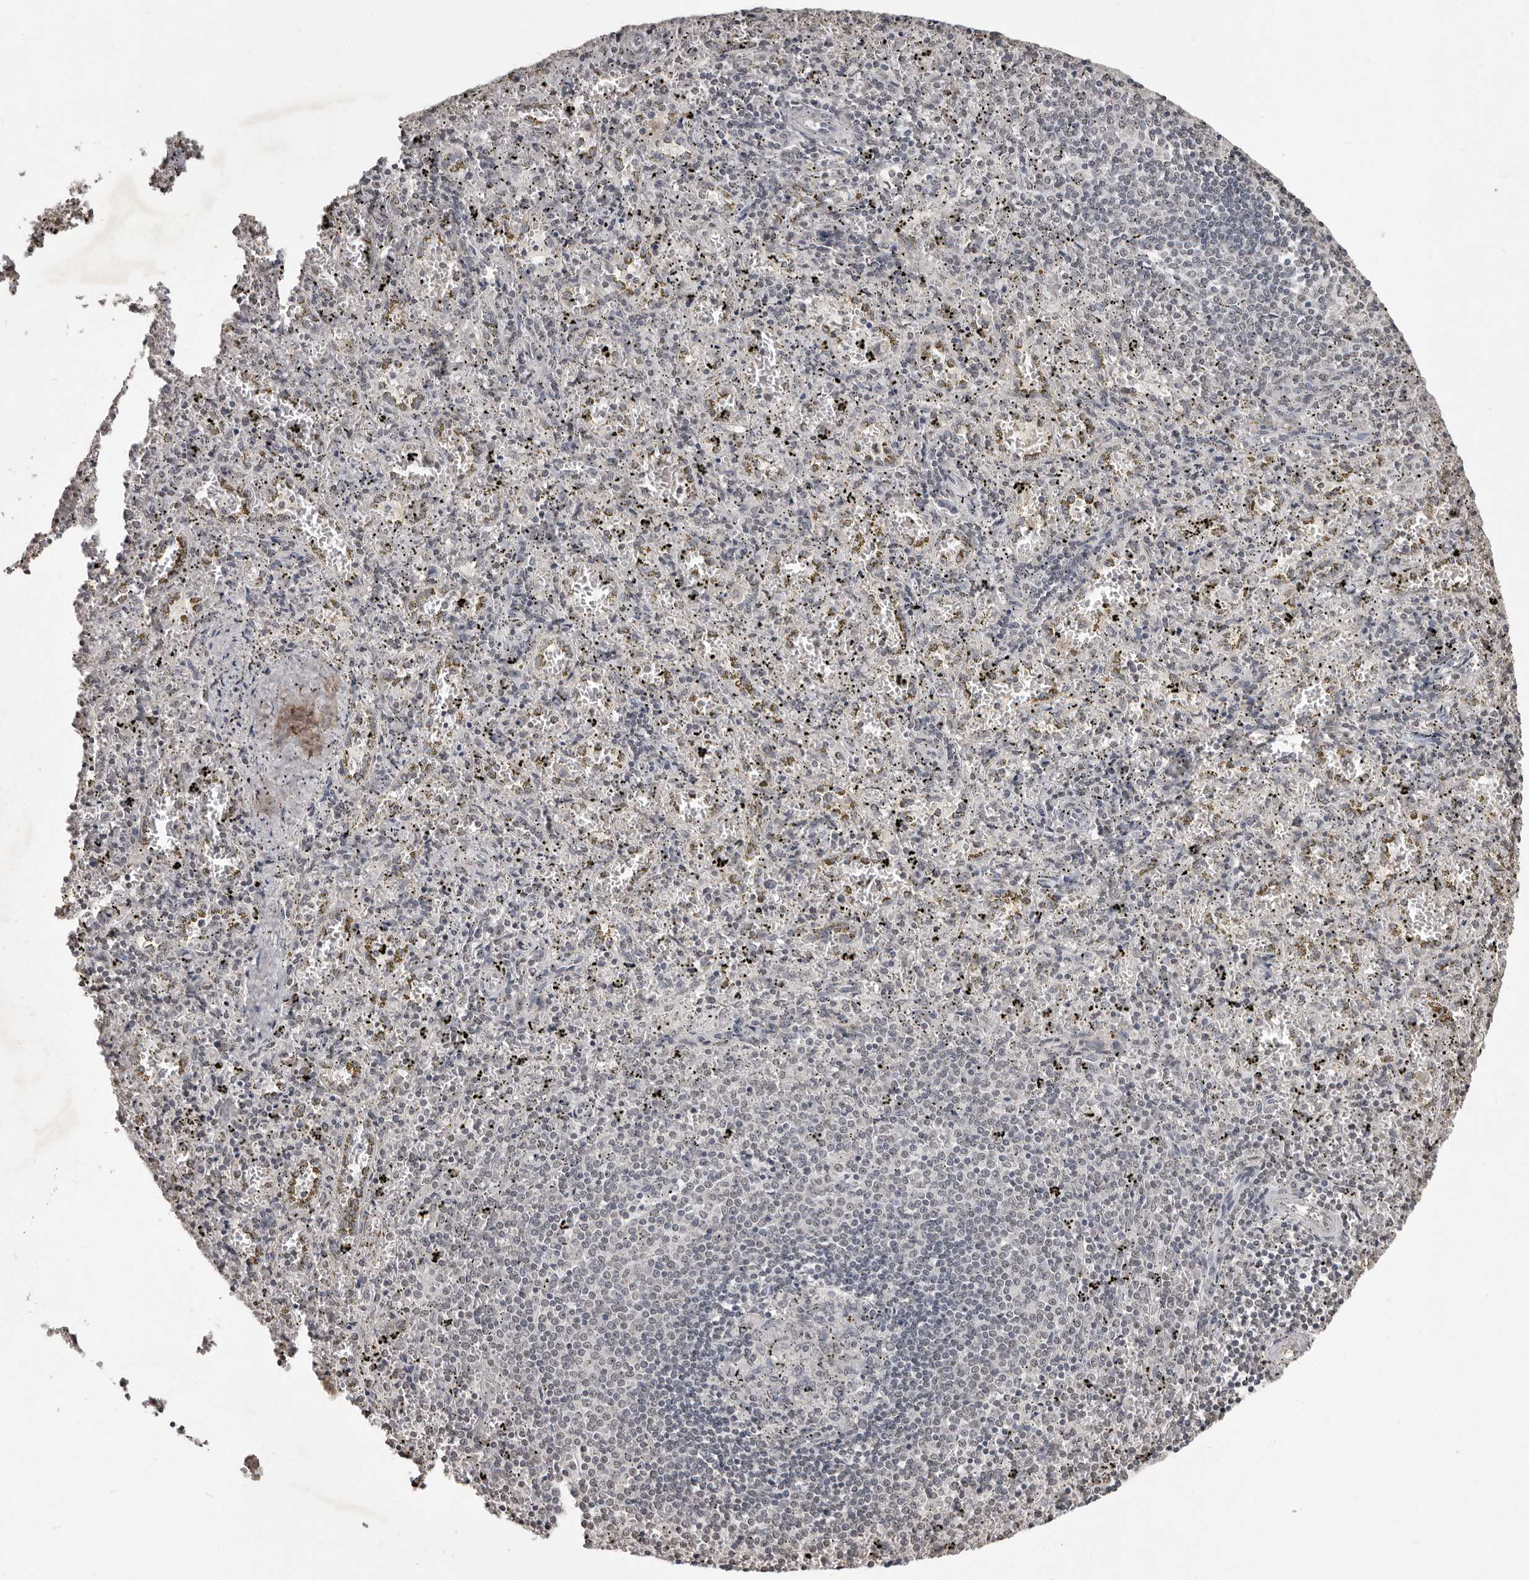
{"staining": {"intensity": "weak", "quantity": "<25%", "location": "nuclear"}, "tissue": "spleen", "cell_type": "Cells in red pulp", "image_type": "normal", "snomed": [{"axis": "morphology", "description": "Normal tissue, NOS"}, {"axis": "topography", "description": "Spleen"}], "caption": "This is an IHC micrograph of normal spleen. There is no positivity in cells in red pulp.", "gene": "WDR45", "patient": {"sex": "male", "age": 11}}